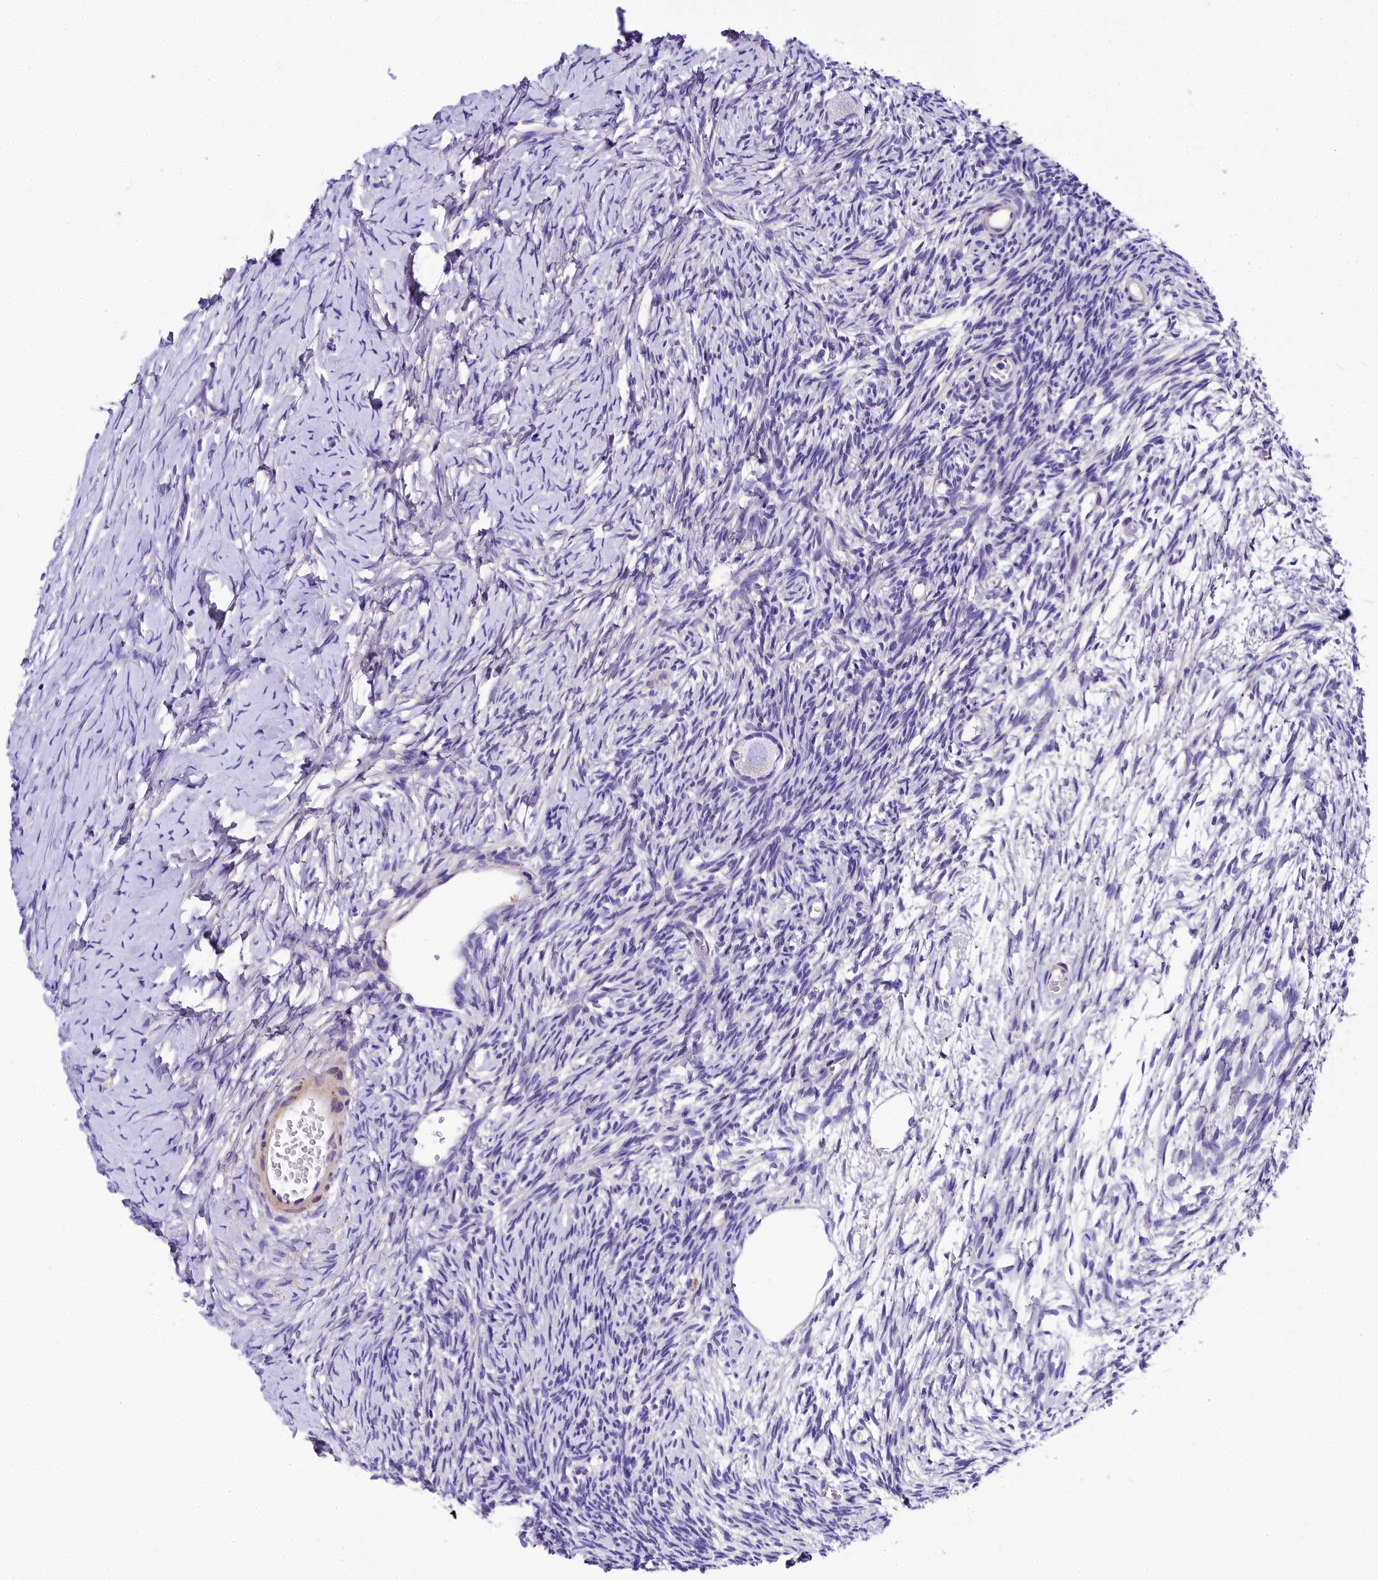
{"staining": {"intensity": "negative", "quantity": "none", "location": "none"}, "tissue": "ovary", "cell_type": "Follicle cells", "image_type": "normal", "snomed": [{"axis": "morphology", "description": "Normal tissue, NOS"}, {"axis": "topography", "description": "Ovary"}], "caption": "A micrograph of ovary stained for a protein reveals no brown staining in follicle cells.", "gene": "SOD3", "patient": {"sex": "female", "age": 39}}